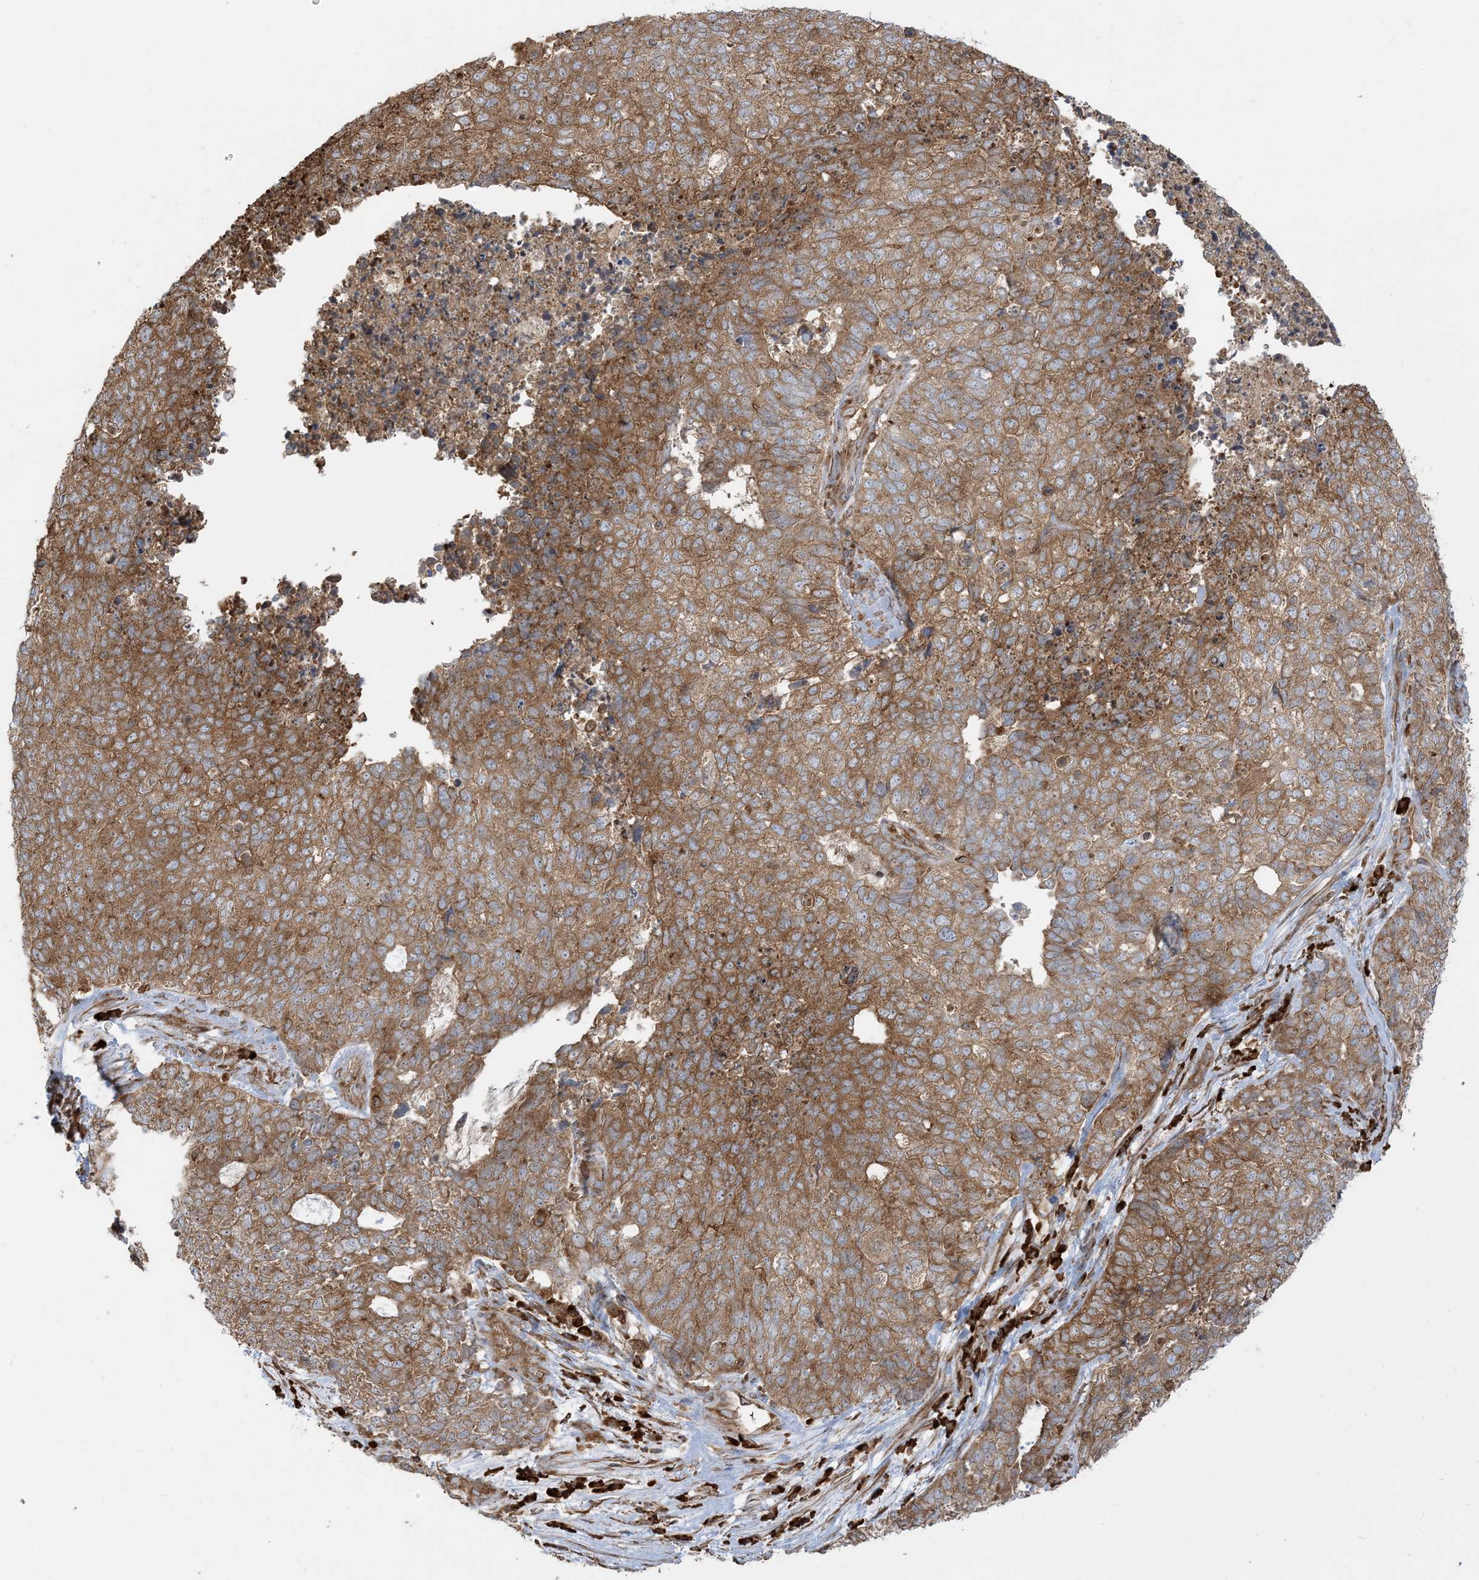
{"staining": {"intensity": "moderate", "quantity": ">75%", "location": "cytoplasmic/membranous"}, "tissue": "cervical cancer", "cell_type": "Tumor cells", "image_type": "cancer", "snomed": [{"axis": "morphology", "description": "Squamous cell carcinoma, NOS"}, {"axis": "topography", "description": "Cervix"}], "caption": "A brown stain labels moderate cytoplasmic/membranous expression of a protein in human cervical cancer (squamous cell carcinoma) tumor cells.", "gene": "SRP72", "patient": {"sex": "female", "age": 63}}